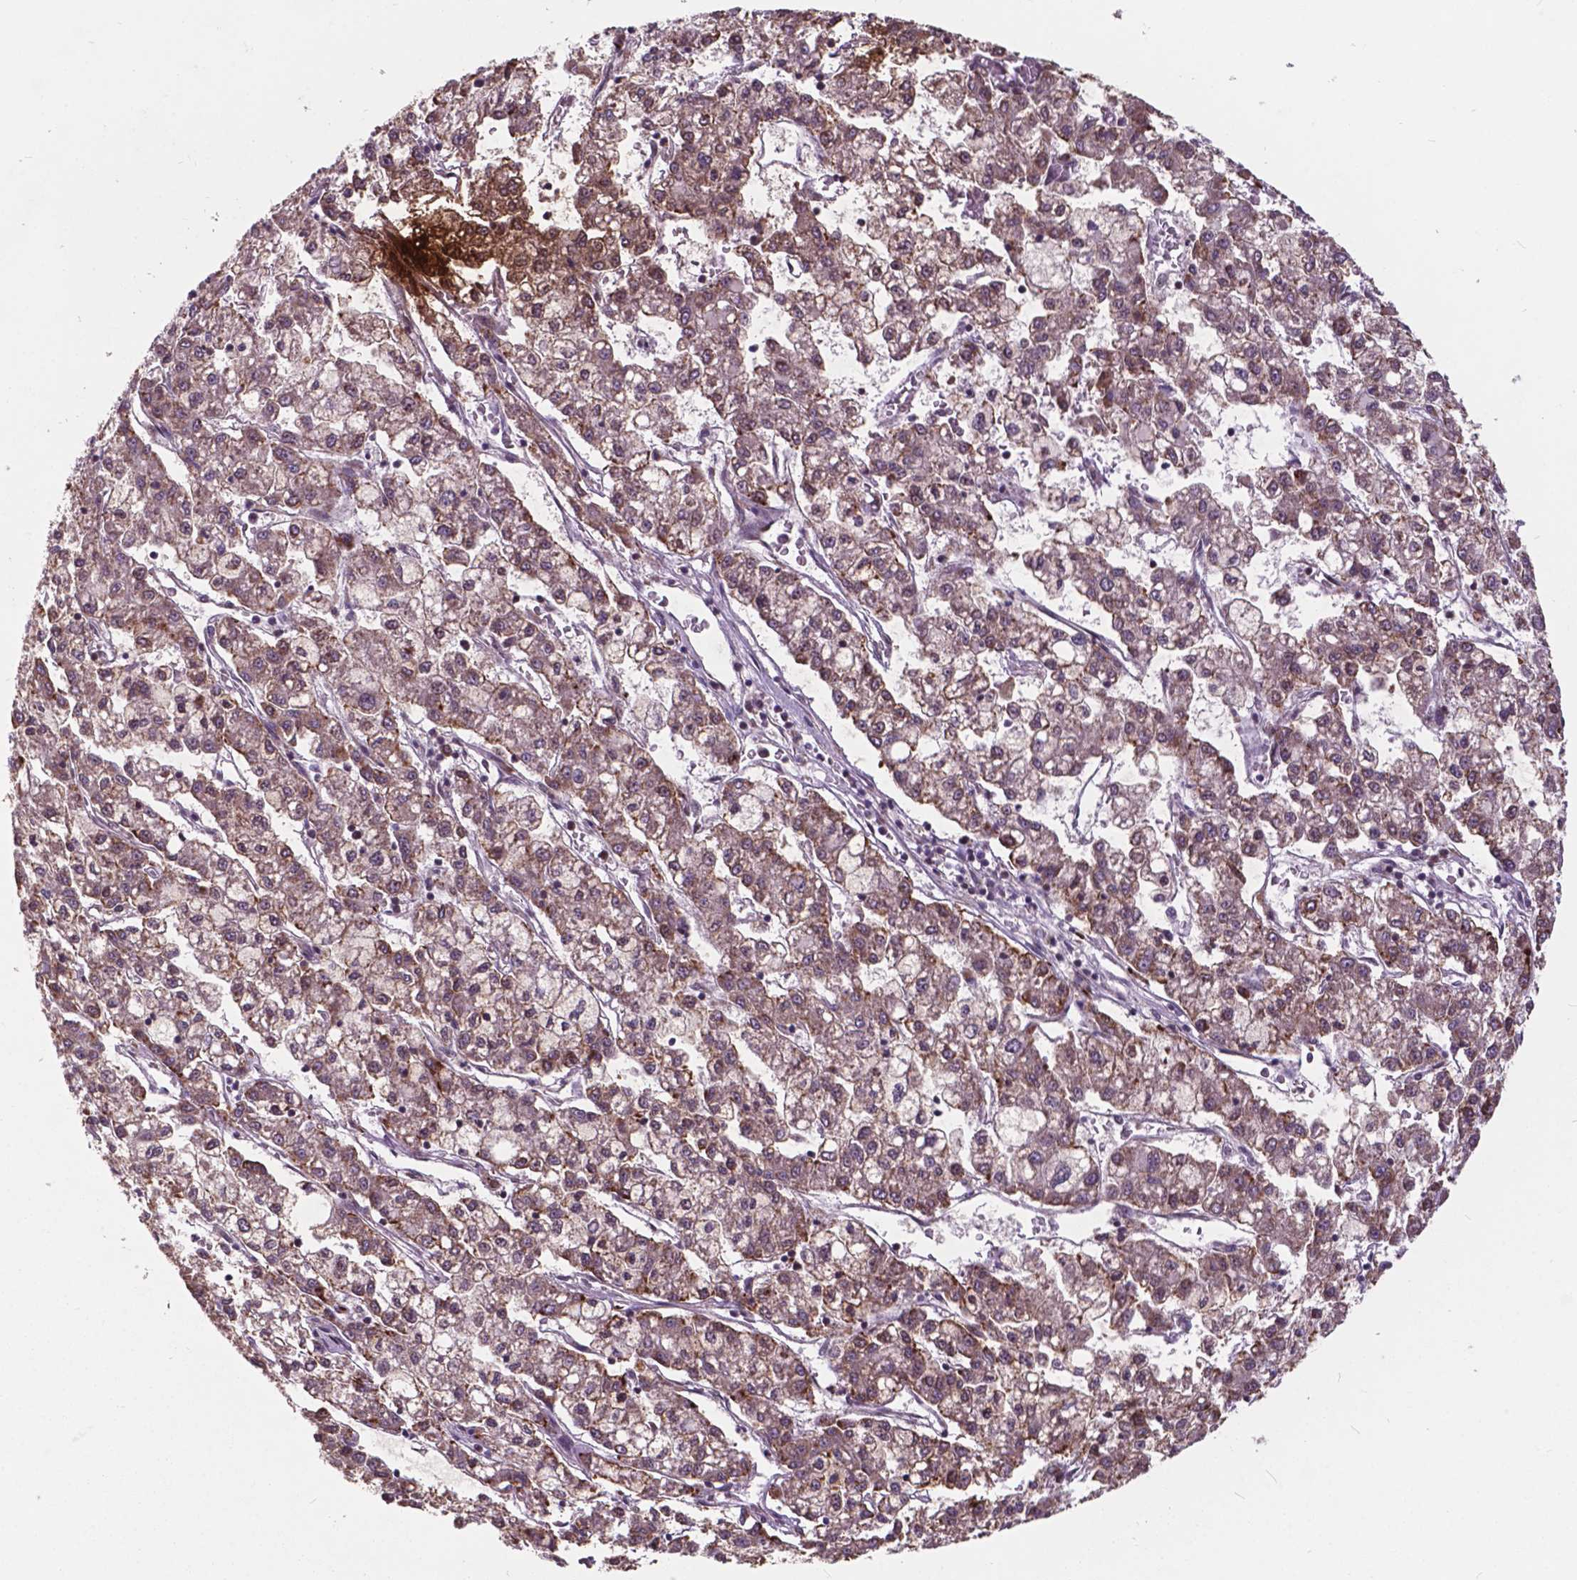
{"staining": {"intensity": "weak", "quantity": ">75%", "location": "cytoplasmic/membranous,nuclear"}, "tissue": "liver cancer", "cell_type": "Tumor cells", "image_type": "cancer", "snomed": [{"axis": "morphology", "description": "Carcinoma, Hepatocellular, NOS"}, {"axis": "topography", "description": "Liver"}], "caption": "About >75% of tumor cells in liver cancer (hepatocellular carcinoma) demonstrate weak cytoplasmic/membranous and nuclear protein expression as visualized by brown immunohistochemical staining.", "gene": "MSH2", "patient": {"sex": "male", "age": 40}}